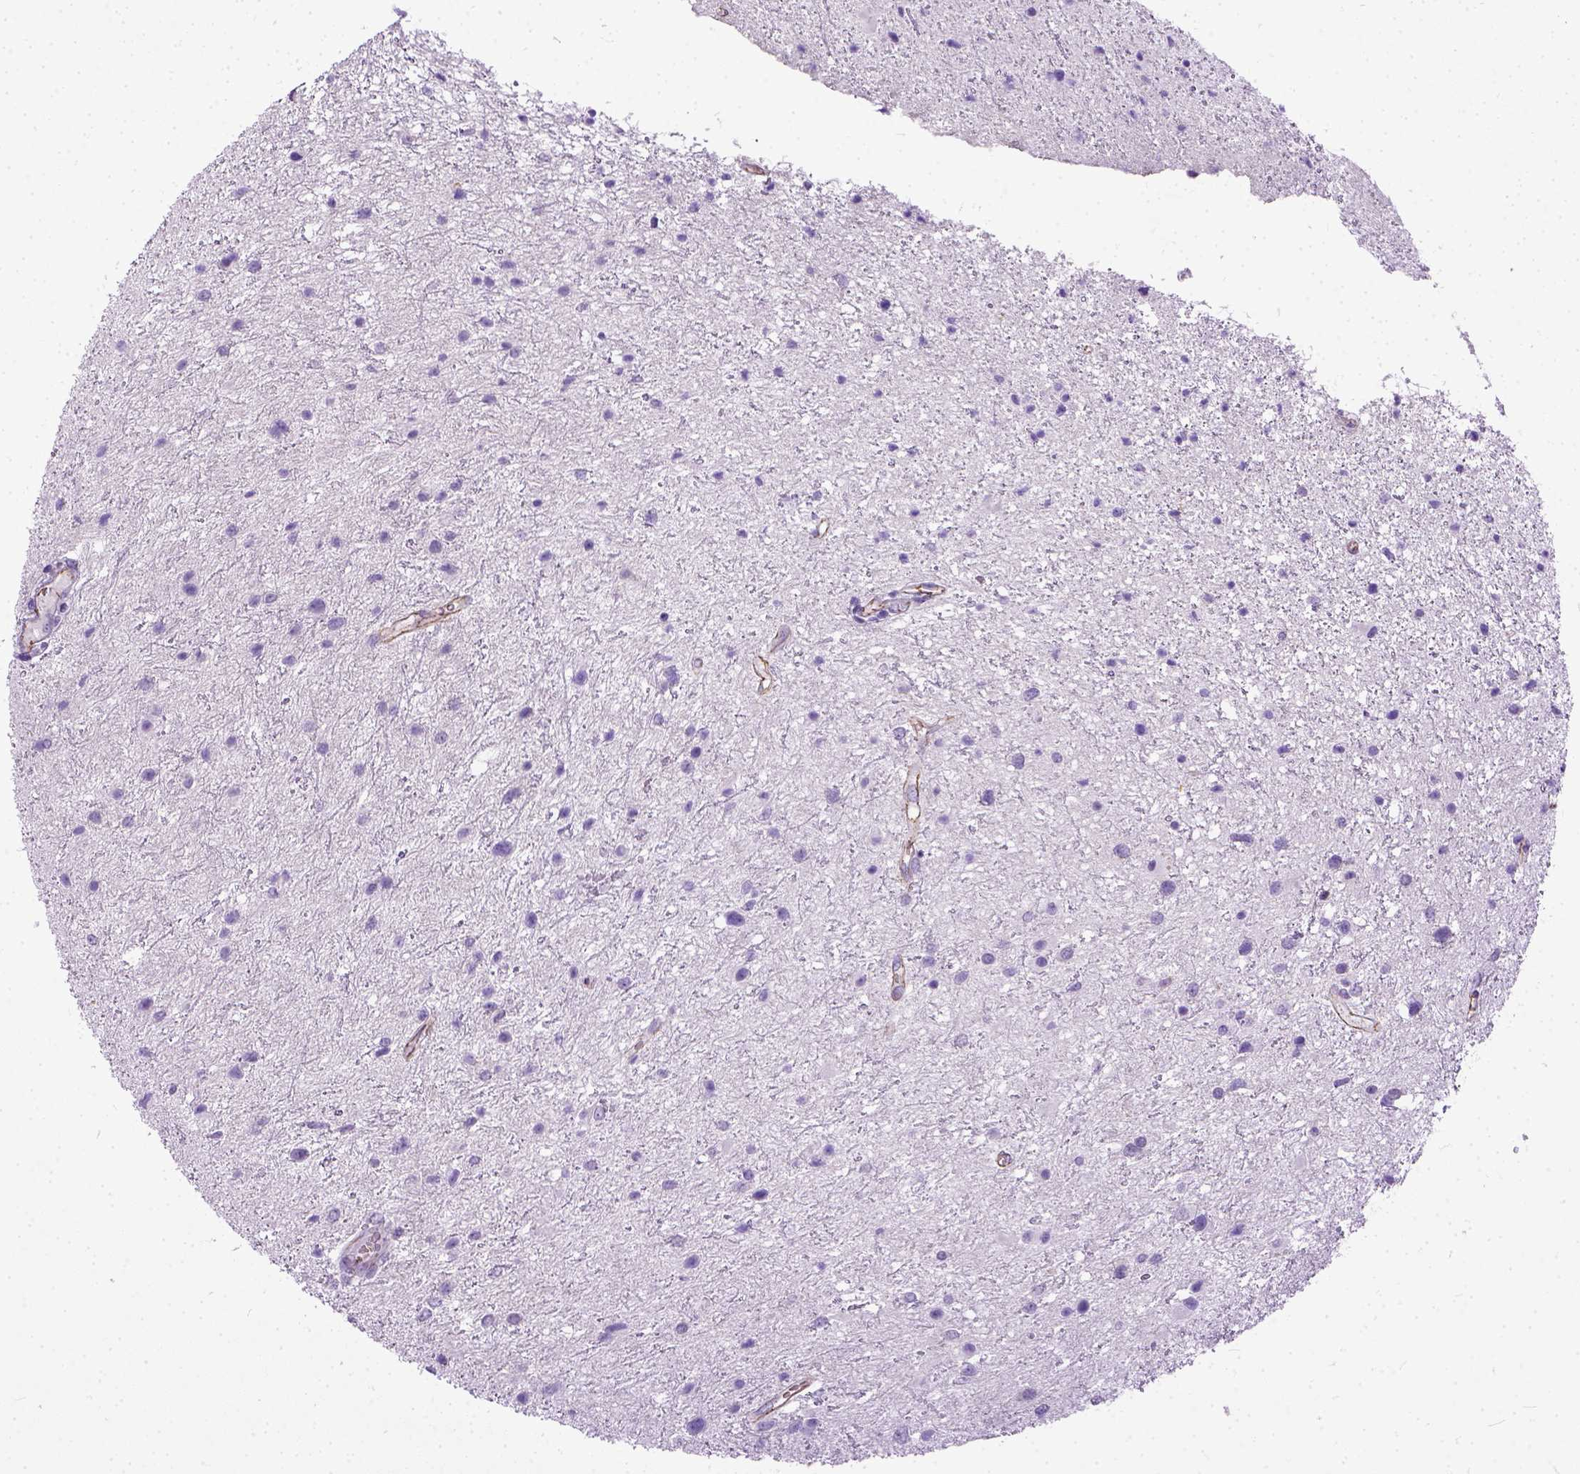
{"staining": {"intensity": "negative", "quantity": "none", "location": "none"}, "tissue": "glioma", "cell_type": "Tumor cells", "image_type": "cancer", "snomed": [{"axis": "morphology", "description": "Glioma, malignant, Low grade"}, {"axis": "topography", "description": "Brain"}], "caption": "Human glioma stained for a protein using immunohistochemistry shows no staining in tumor cells.", "gene": "ADGRF1", "patient": {"sex": "female", "age": 32}}